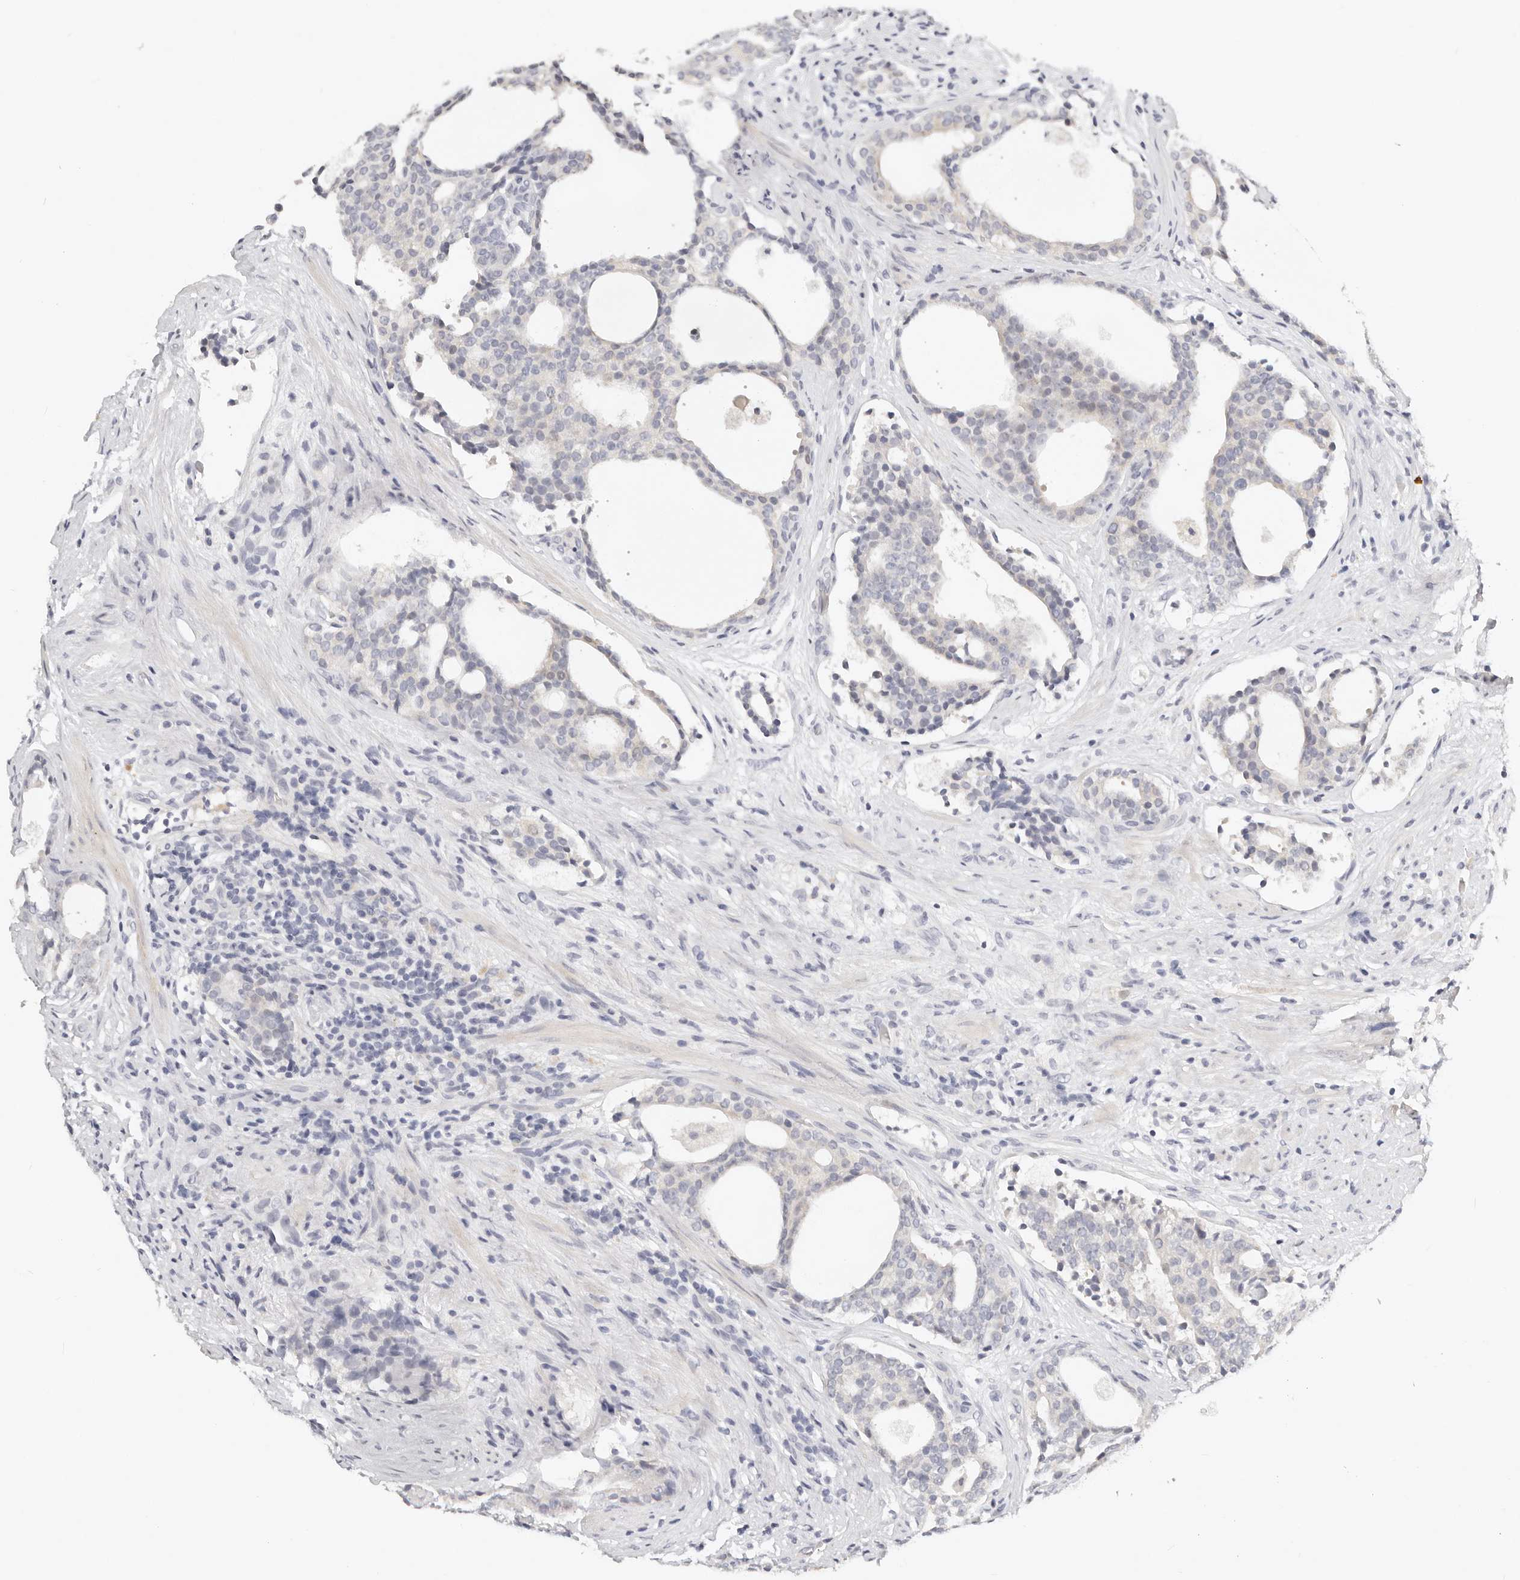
{"staining": {"intensity": "negative", "quantity": "none", "location": "none"}, "tissue": "prostate cancer", "cell_type": "Tumor cells", "image_type": "cancer", "snomed": [{"axis": "morphology", "description": "Adenocarcinoma, High grade"}, {"axis": "topography", "description": "Prostate"}], "caption": "DAB immunohistochemical staining of human prostate adenocarcinoma (high-grade) displays no significant expression in tumor cells. (DAB (3,3'-diaminobenzidine) immunohistochemistry, high magnification).", "gene": "TMEM63B", "patient": {"sex": "male", "age": 56}}